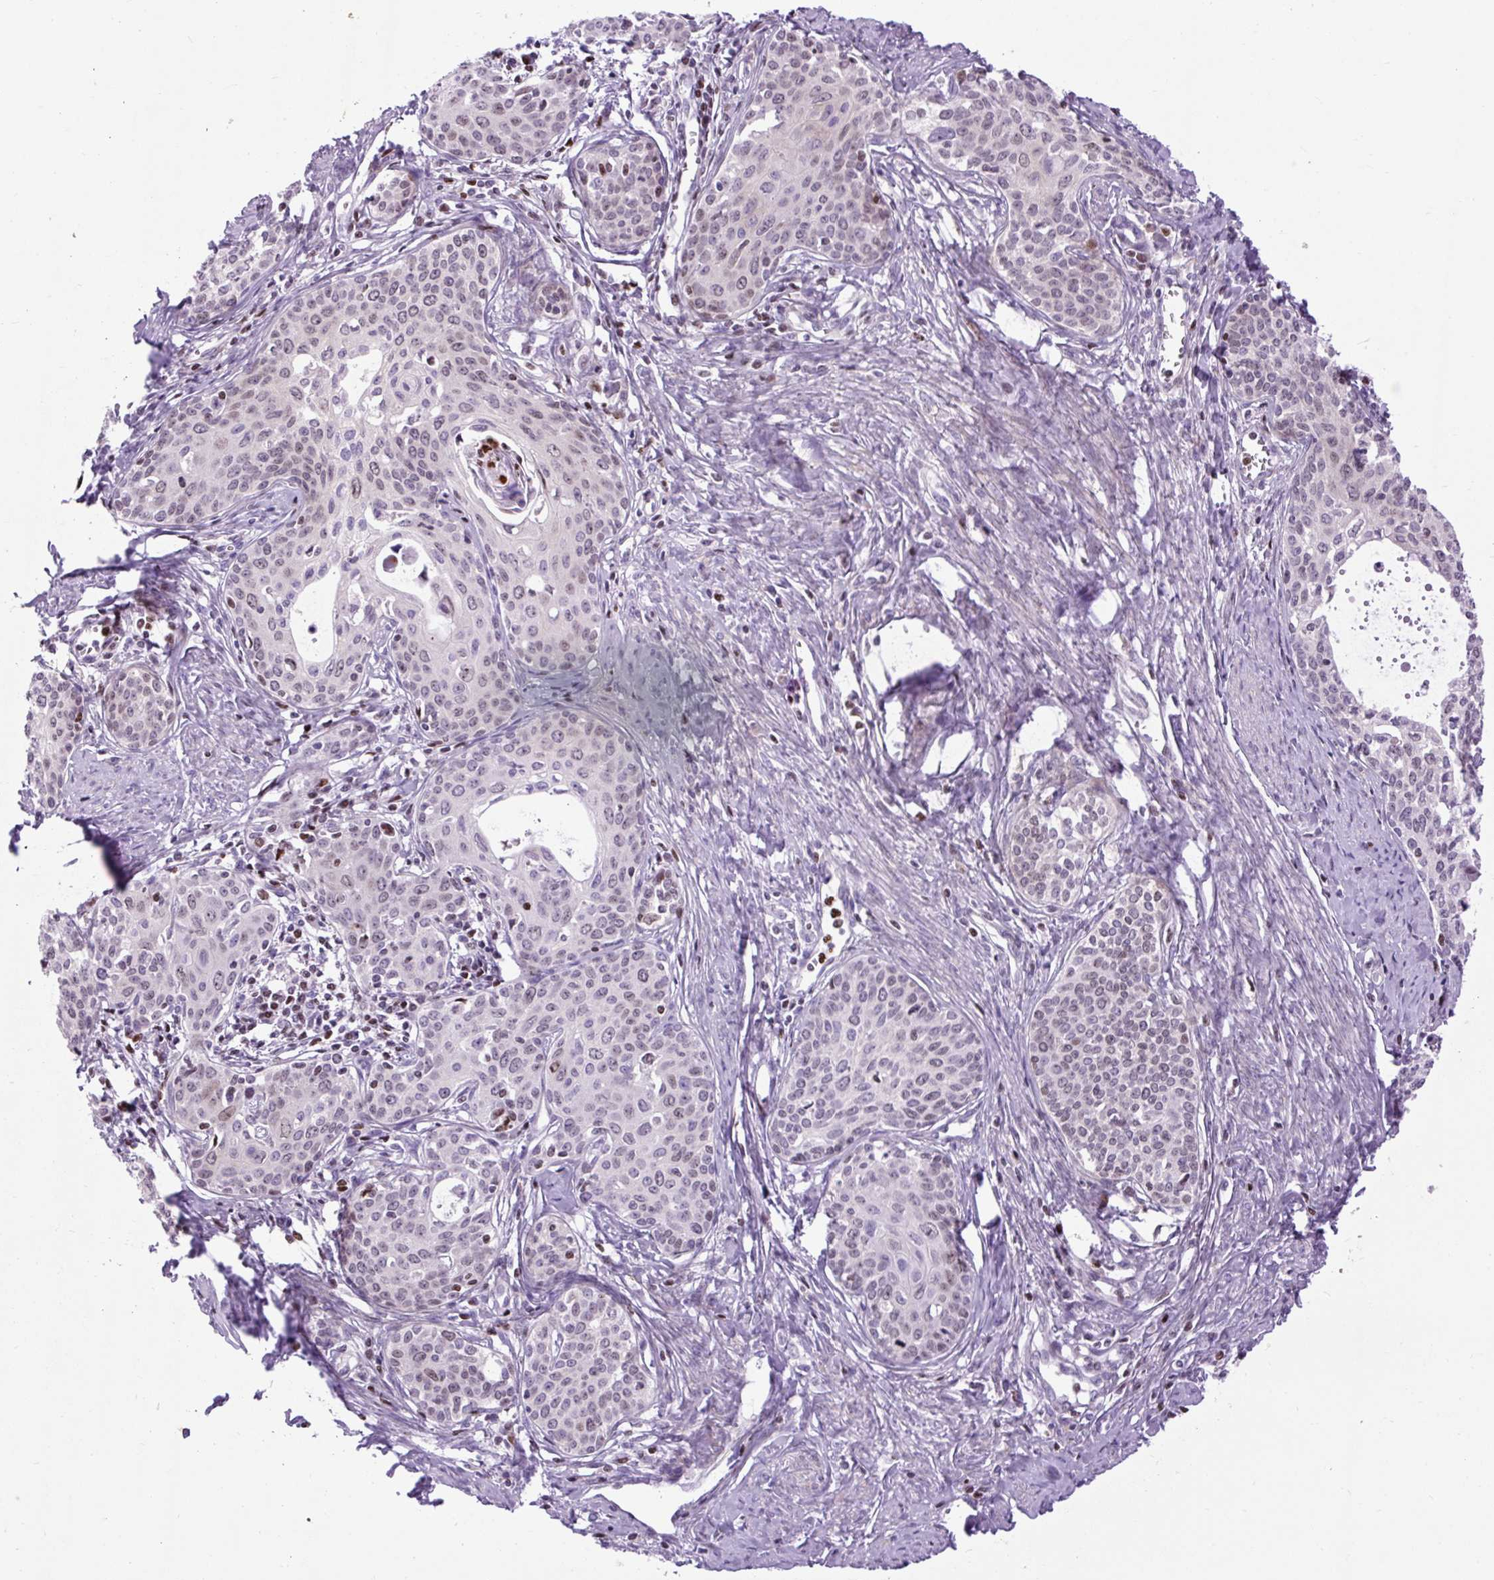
{"staining": {"intensity": "weak", "quantity": "25%-75%", "location": "nuclear"}, "tissue": "cervical cancer", "cell_type": "Tumor cells", "image_type": "cancer", "snomed": [{"axis": "morphology", "description": "Squamous cell carcinoma, NOS"}, {"axis": "morphology", "description": "Adenocarcinoma, NOS"}, {"axis": "topography", "description": "Cervix"}], "caption": "Immunohistochemistry of human squamous cell carcinoma (cervical) displays low levels of weak nuclear positivity in approximately 25%-75% of tumor cells.", "gene": "SPC24", "patient": {"sex": "female", "age": 52}}